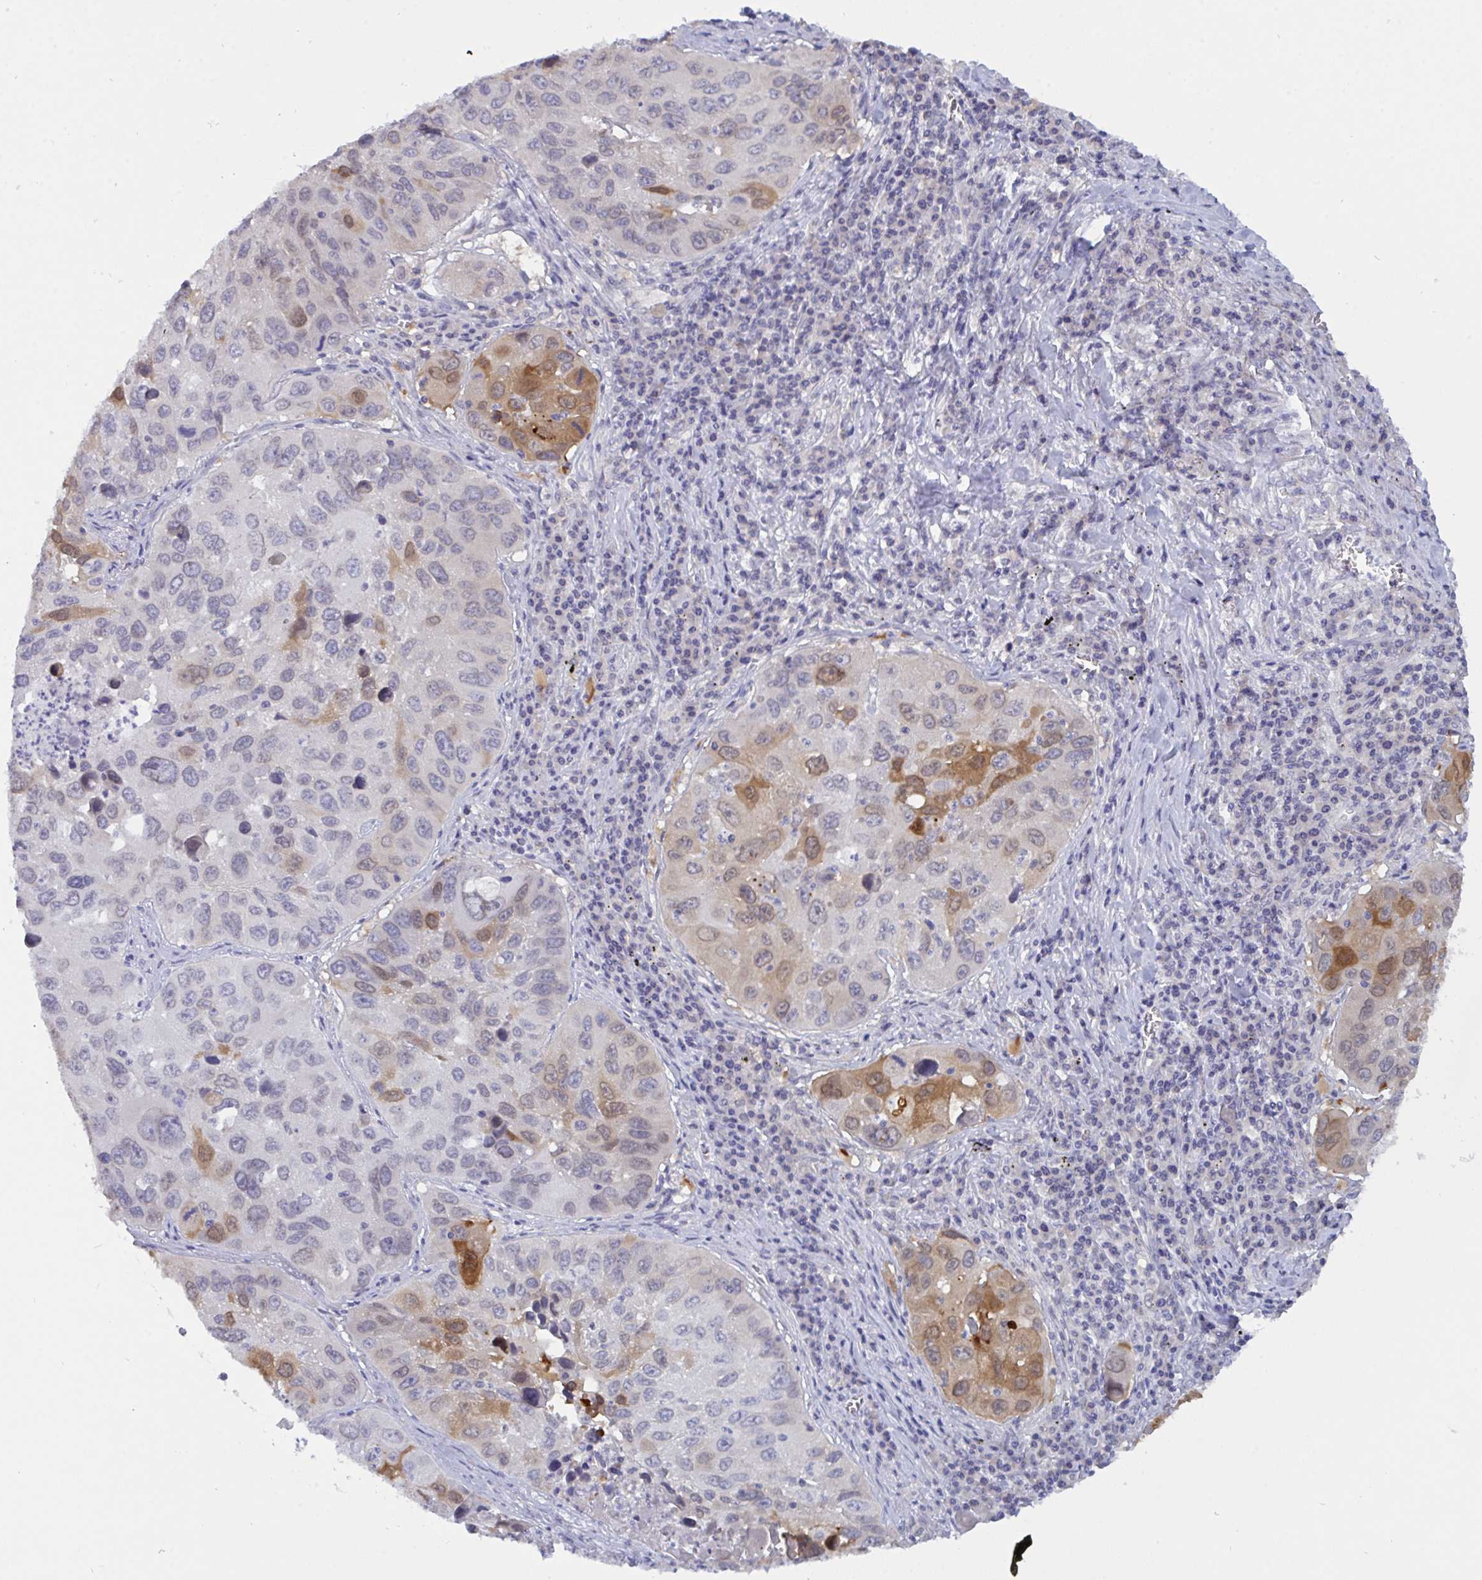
{"staining": {"intensity": "moderate", "quantity": "25%-75%", "location": "cytoplasmic/membranous"}, "tissue": "lung cancer", "cell_type": "Tumor cells", "image_type": "cancer", "snomed": [{"axis": "morphology", "description": "Squamous cell carcinoma, NOS"}, {"axis": "topography", "description": "Lung"}], "caption": "Immunohistochemistry (IHC) image of neoplastic tissue: human lung cancer stained using immunohistochemistry demonstrates medium levels of moderate protein expression localized specifically in the cytoplasmic/membranous of tumor cells, appearing as a cytoplasmic/membranous brown color.", "gene": "SERPINB13", "patient": {"sex": "female", "age": 61}}